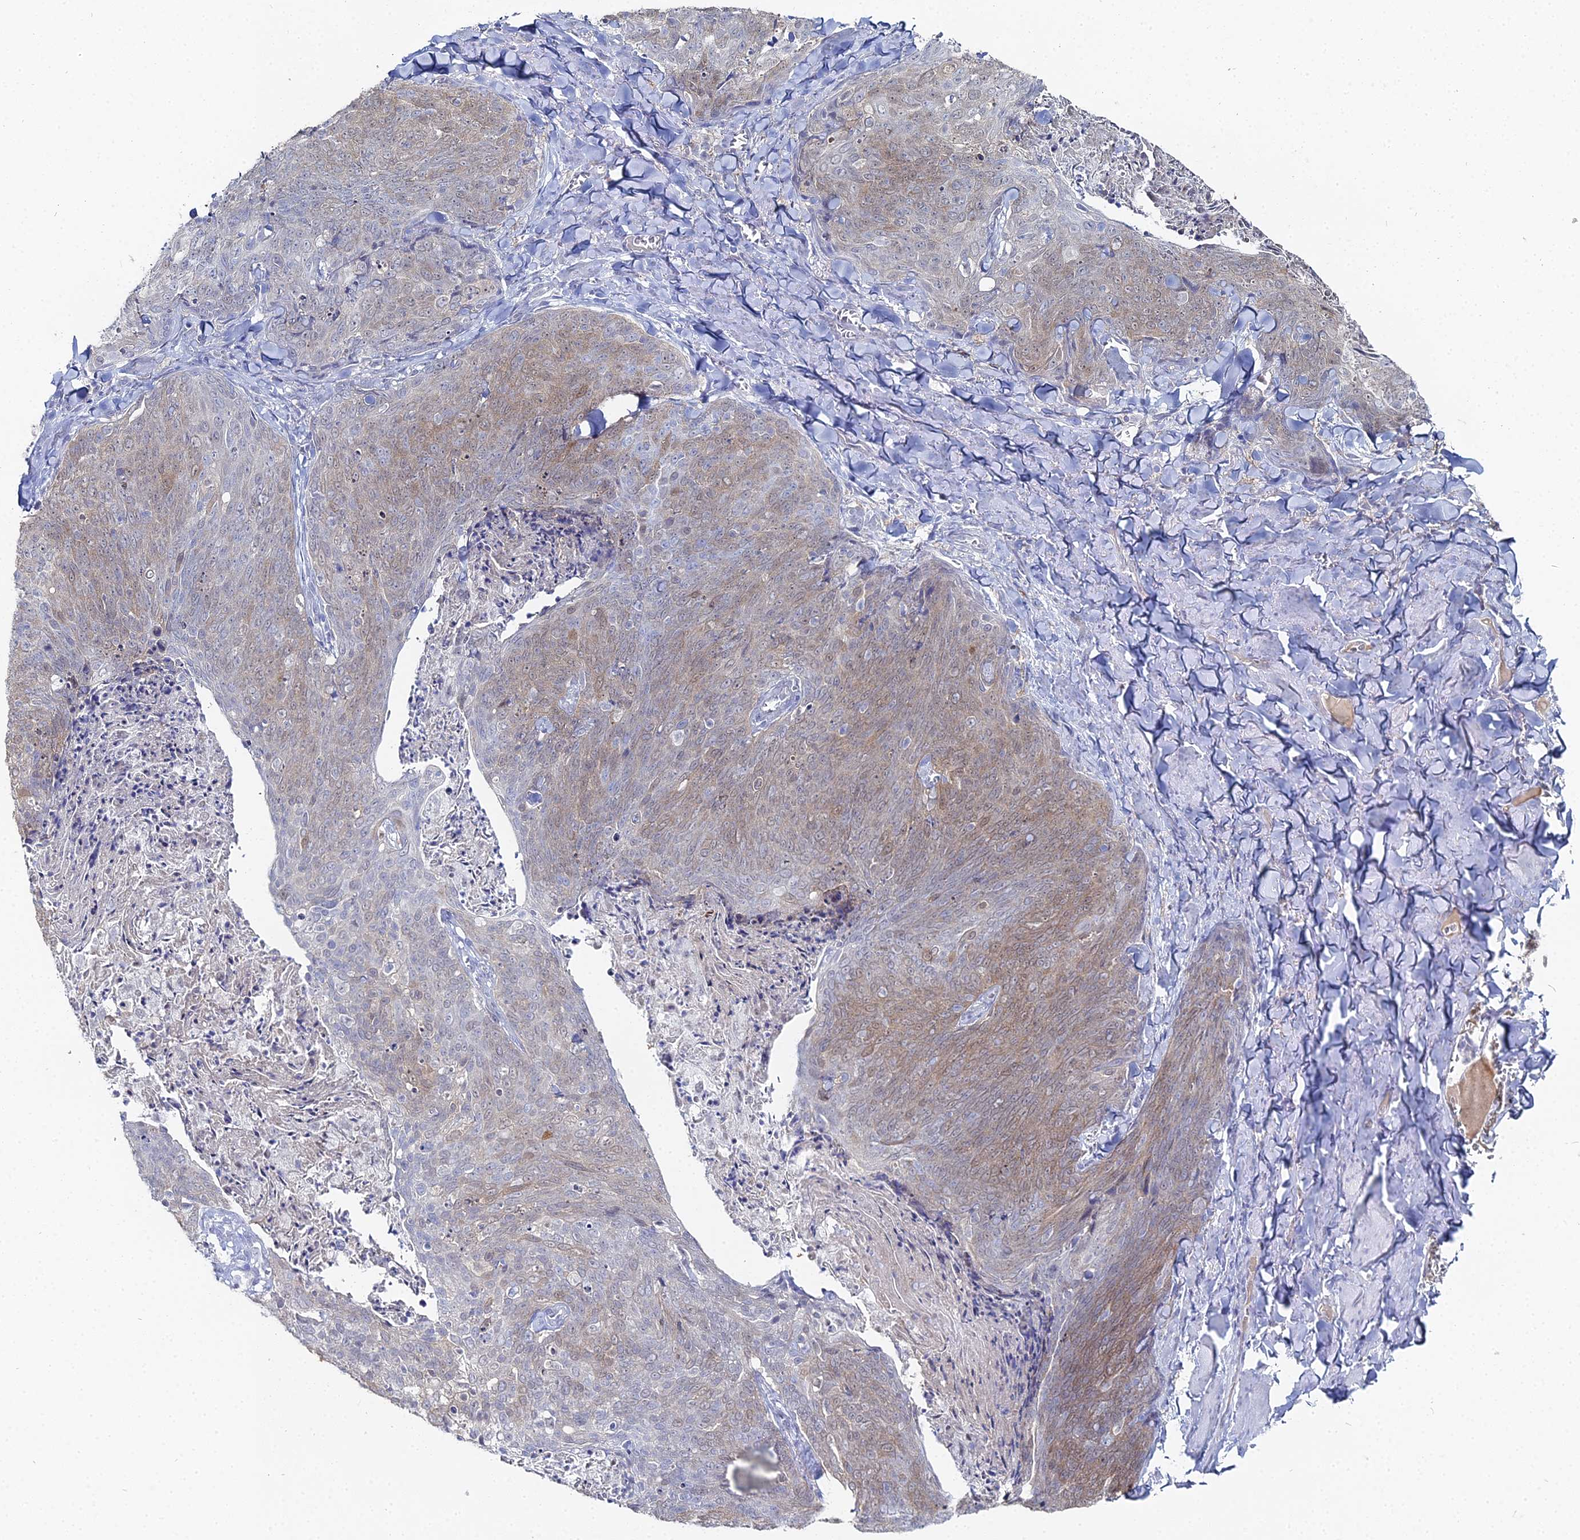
{"staining": {"intensity": "weak", "quantity": "25%-75%", "location": "cytoplasmic/membranous"}, "tissue": "skin cancer", "cell_type": "Tumor cells", "image_type": "cancer", "snomed": [{"axis": "morphology", "description": "Squamous cell carcinoma, NOS"}, {"axis": "topography", "description": "Skin"}, {"axis": "topography", "description": "Vulva"}], "caption": "The image displays staining of skin cancer, revealing weak cytoplasmic/membranous protein expression (brown color) within tumor cells.", "gene": "THAP4", "patient": {"sex": "female", "age": 85}}